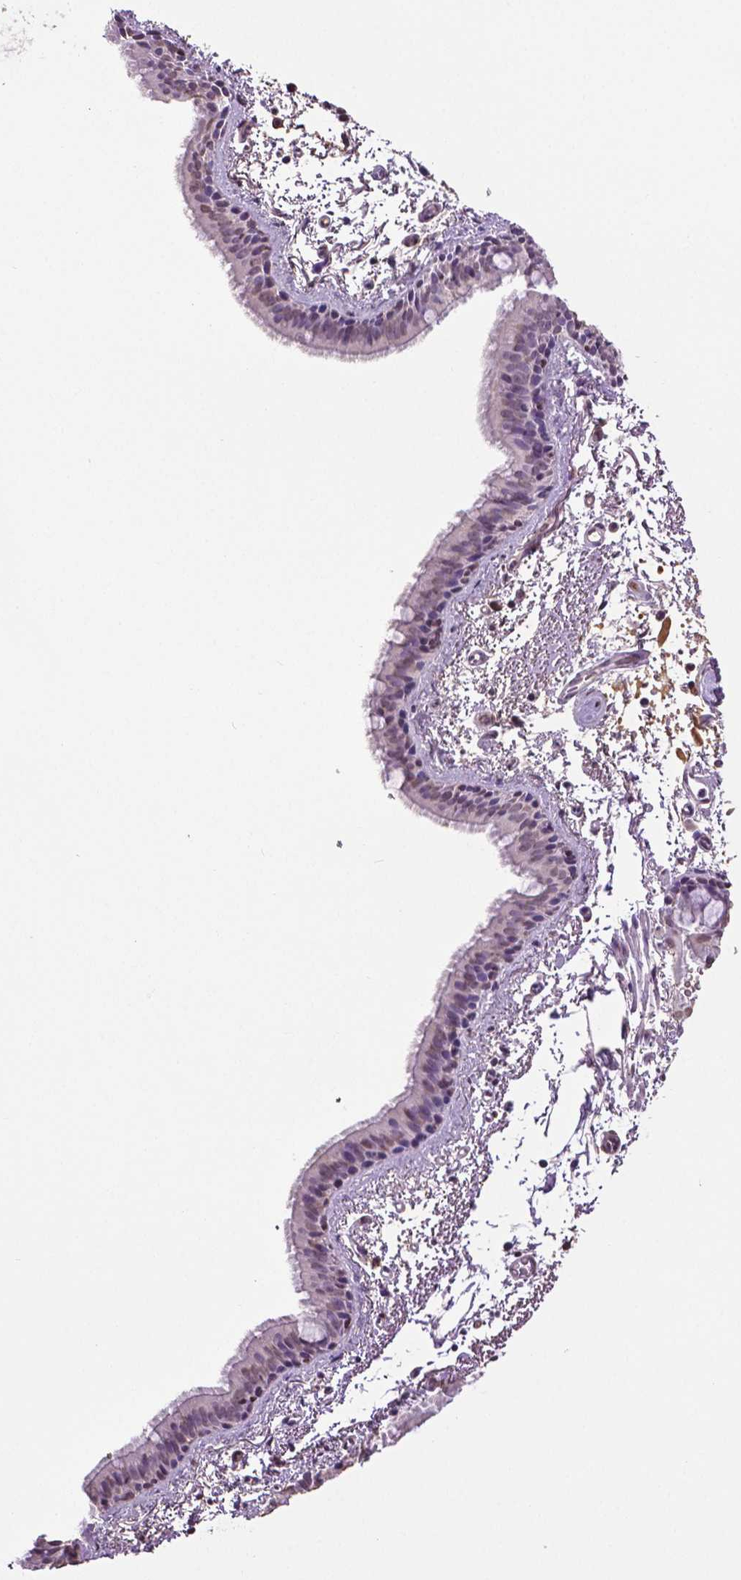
{"staining": {"intensity": "negative", "quantity": "none", "location": "none"}, "tissue": "bronchus", "cell_type": "Respiratory epithelial cells", "image_type": "normal", "snomed": [{"axis": "morphology", "description": "Normal tissue, NOS"}, {"axis": "topography", "description": "Bronchus"}], "caption": "DAB immunohistochemical staining of unremarkable bronchus demonstrates no significant positivity in respiratory epithelial cells.", "gene": "RUNX3", "patient": {"sex": "female", "age": 61}}